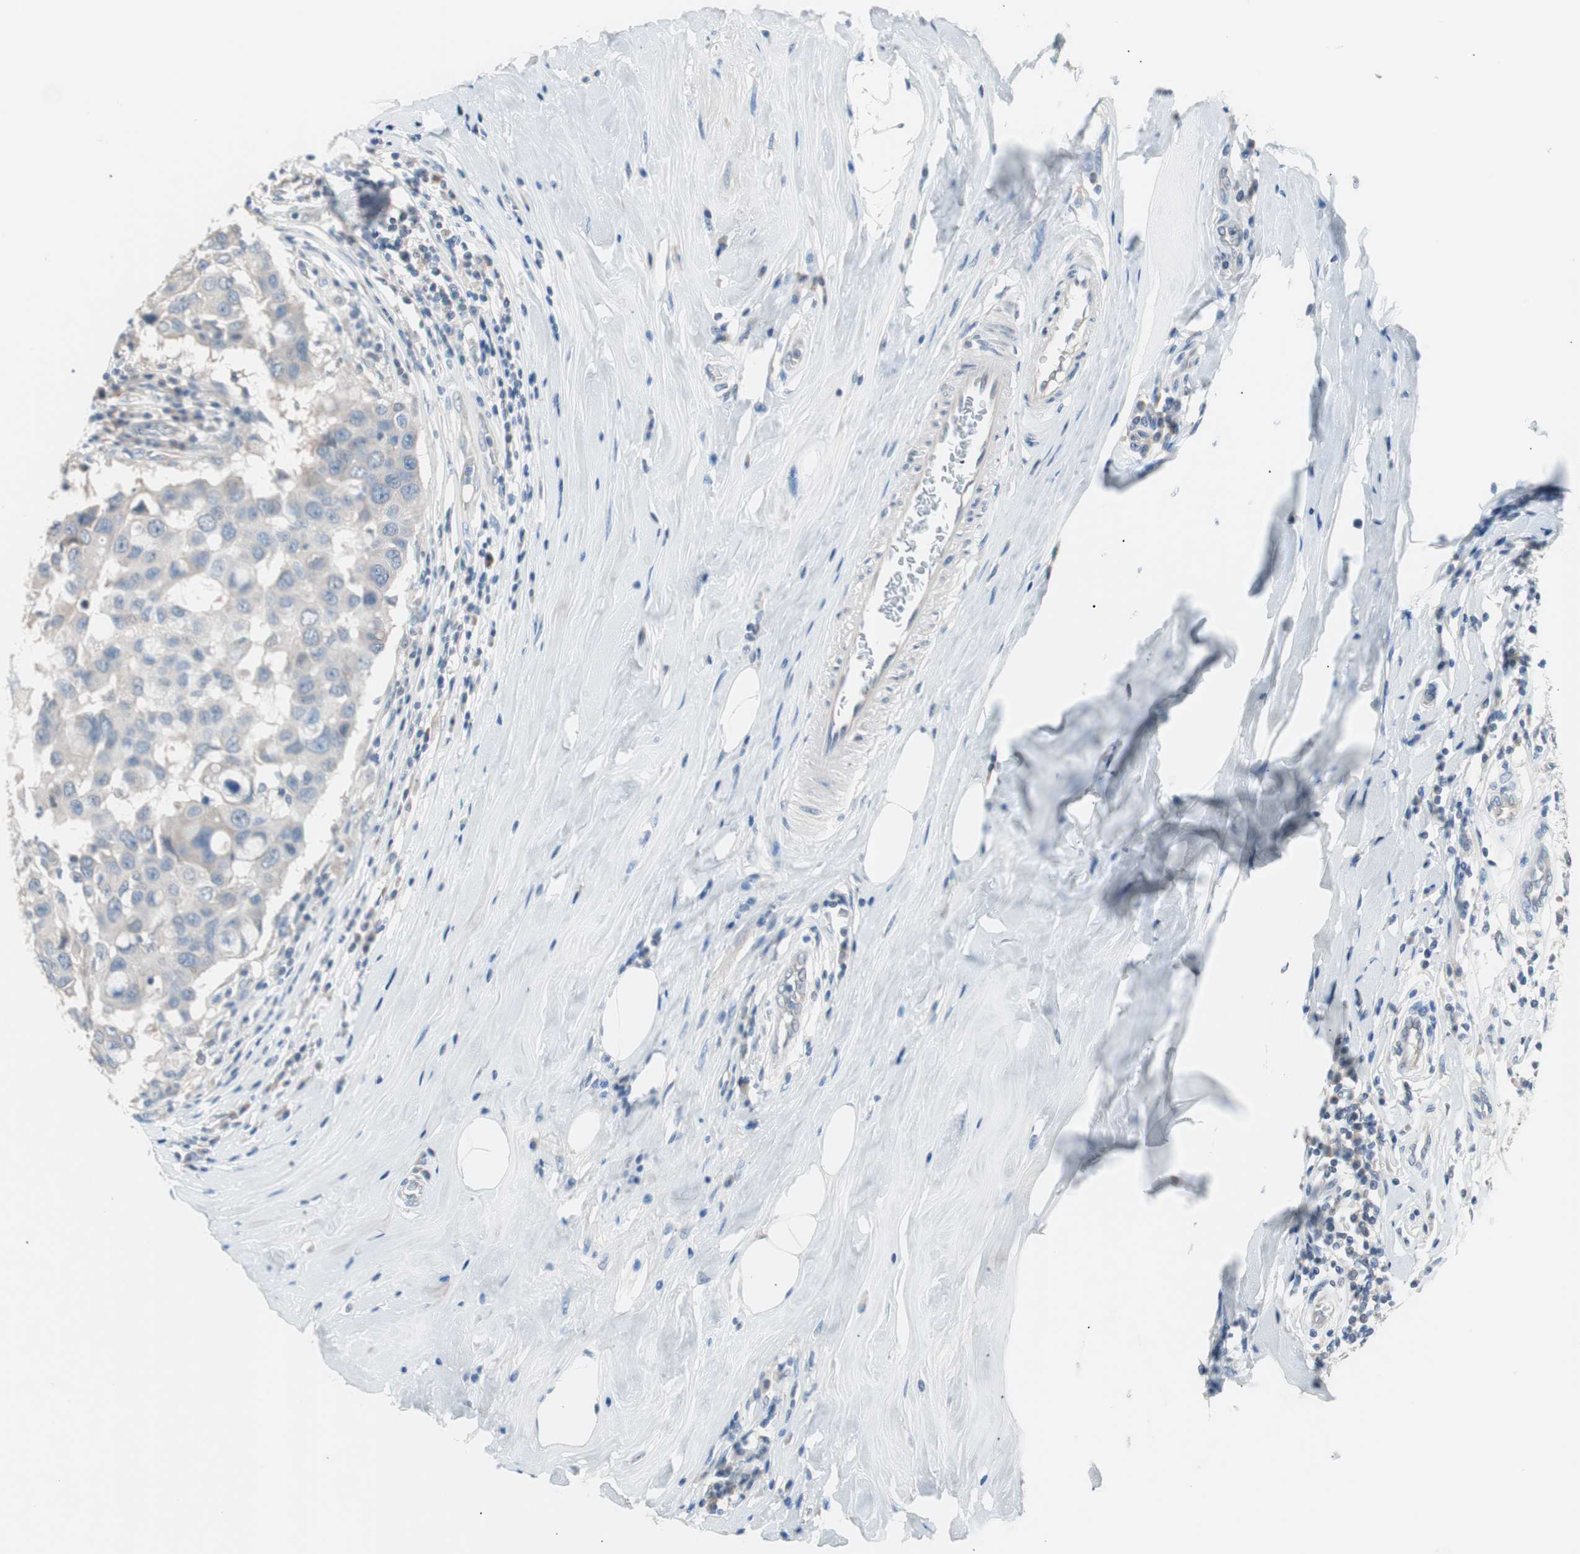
{"staining": {"intensity": "negative", "quantity": "none", "location": "none"}, "tissue": "breast cancer", "cell_type": "Tumor cells", "image_type": "cancer", "snomed": [{"axis": "morphology", "description": "Duct carcinoma"}, {"axis": "topography", "description": "Breast"}], "caption": "The immunohistochemistry photomicrograph has no significant expression in tumor cells of invasive ductal carcinoma (breast) tissue.", "gene": "VIL1", "patient": {"sex": "female", "age": 27}}